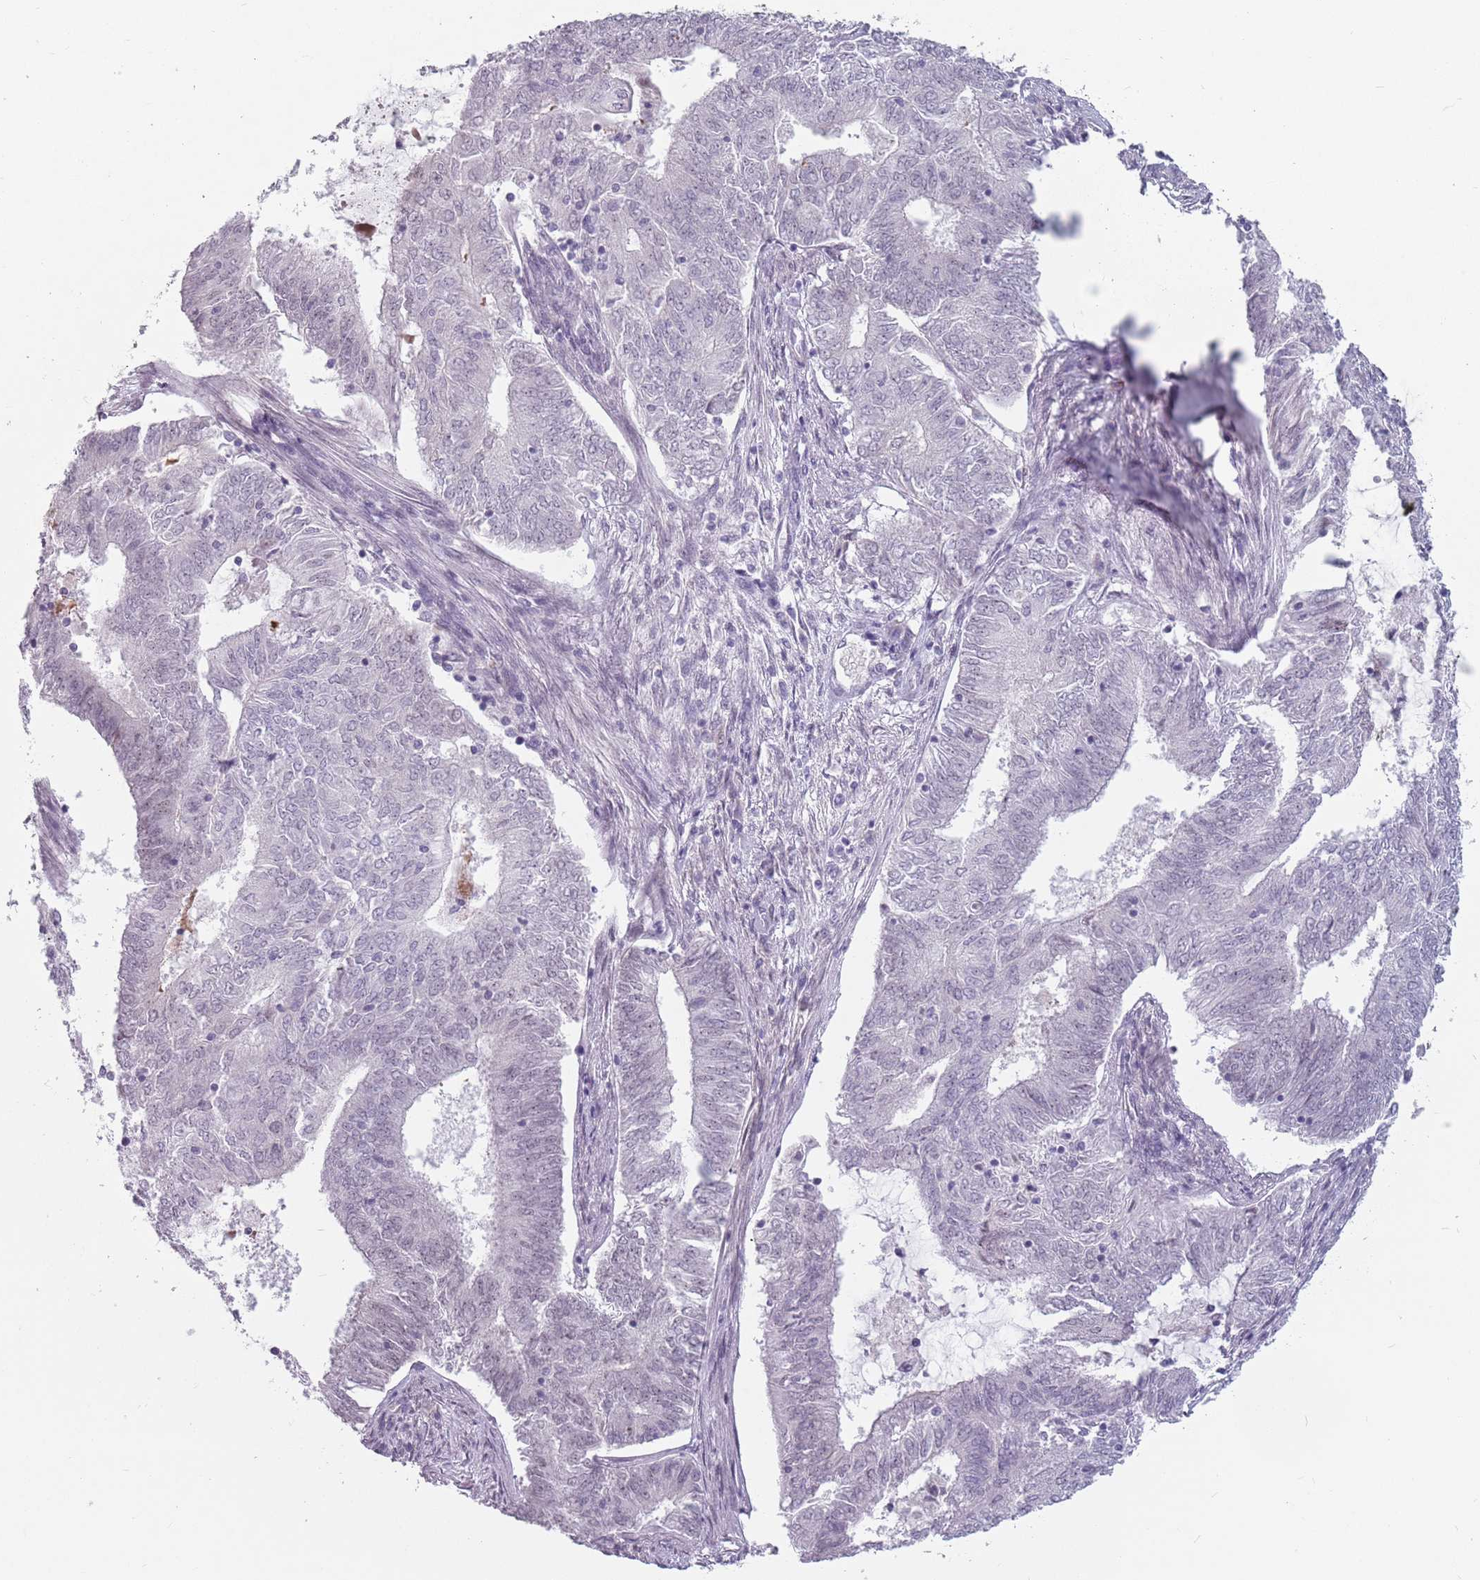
{"staining": {"intensity": "negative", "quantity": "none", "location": "none"}, "tissue": "endometrial cancer", "cell_type": "Tumor cells", "image_type": "cancer", "snomed": [{"axis": "morphology", "description": "Adenocarcinoma, NOS"}, {"axis": "topography", "description": "Endometrium"}], "caption": "The photomicrograph shows no staining of tumor cells in endometrial cancer (adenocarcinoma).", "gene": "PTCHD1", "patient": {"sex": "female", "age": 62}}